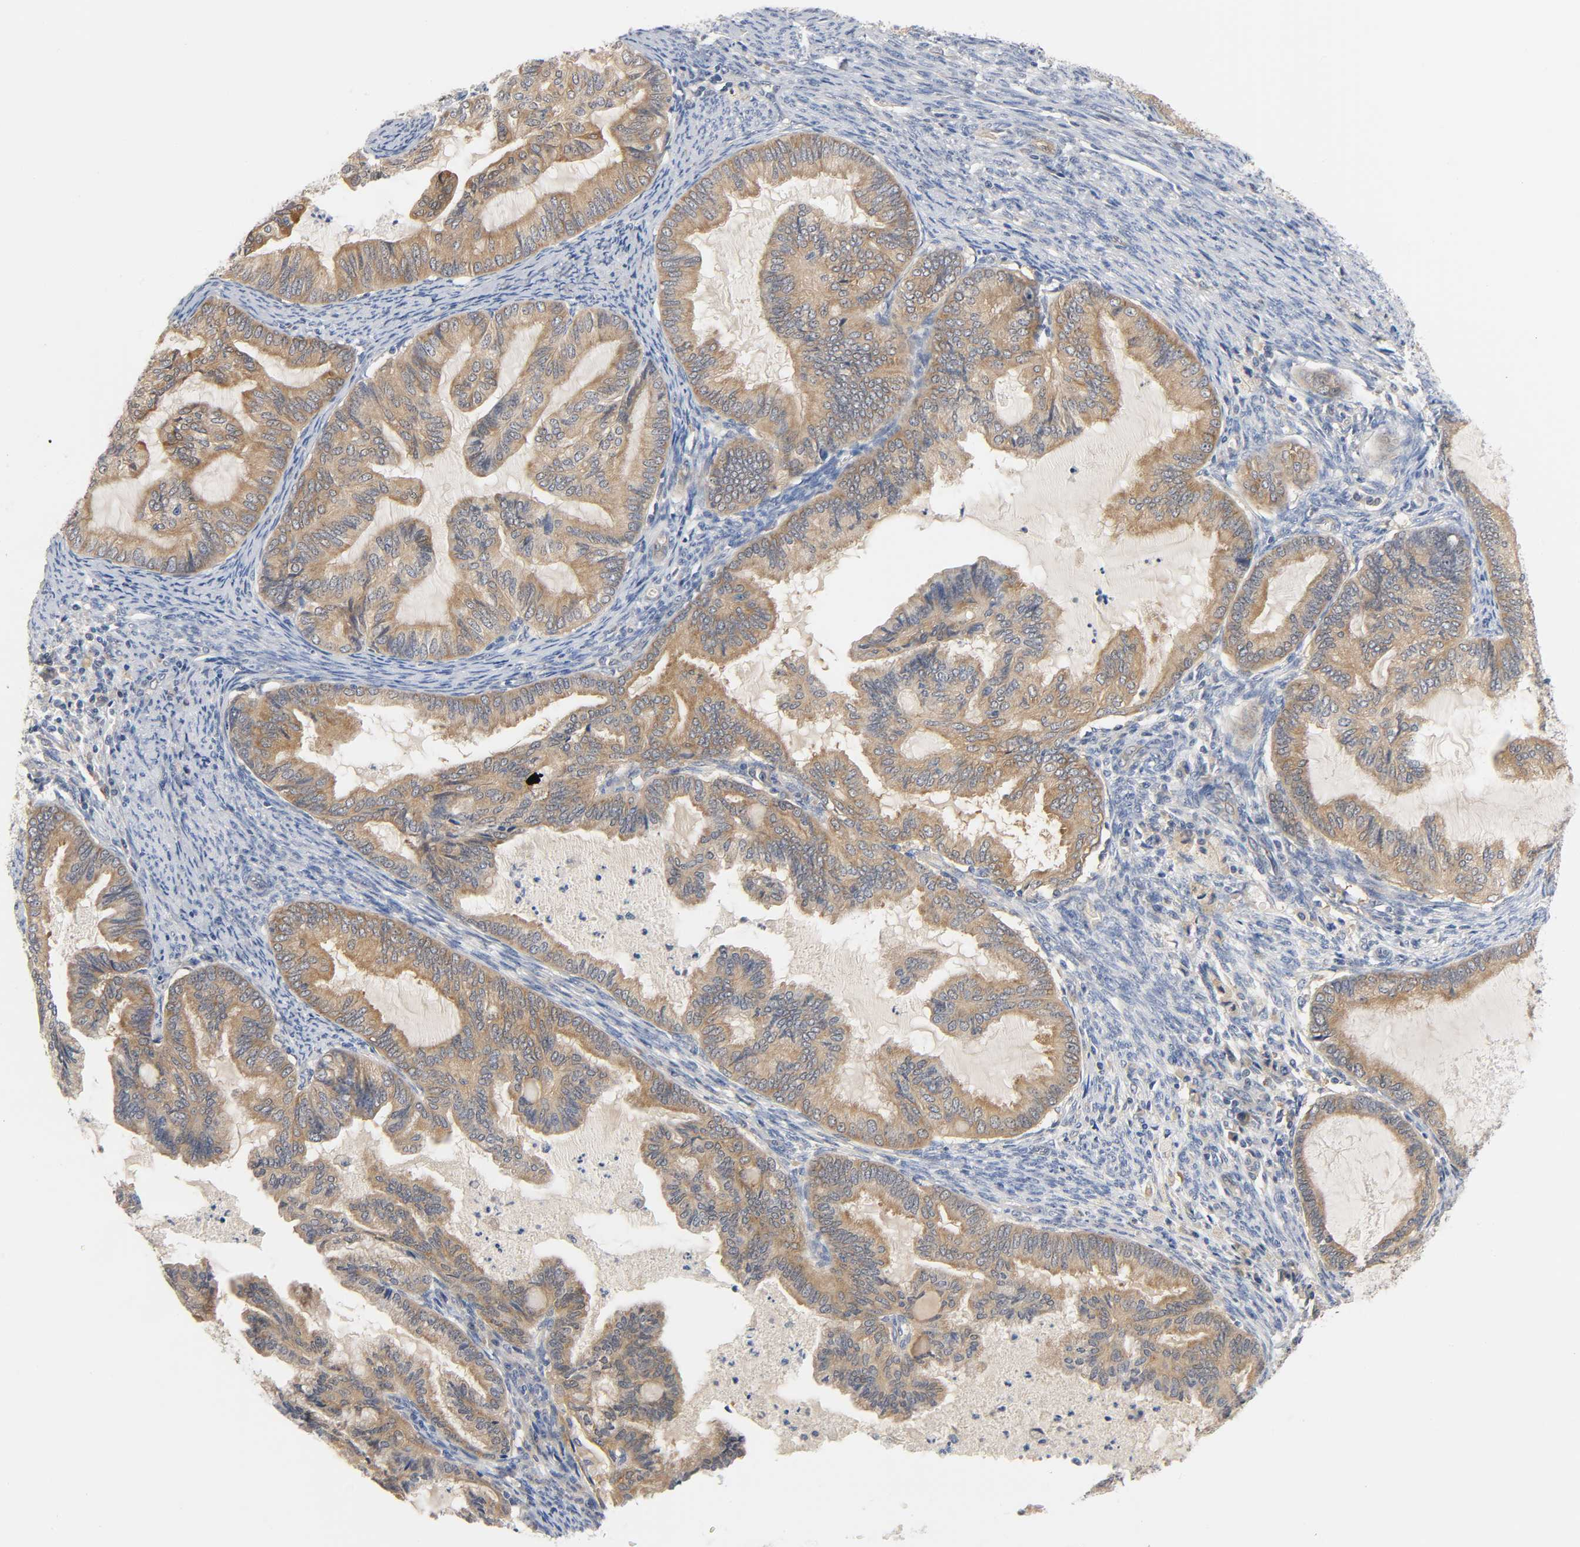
{"staining": {"intensity": "moderate", "quantity": ">75%", "location": "cytoplasmic/membranous"}, "tissue": "cervical cancer", "cell_type": "Tumor cells", "image_type": "cancer", "snomed": [{"axis": "morphology", "description": "Normal tissue, NOS"}, {"axis": "morphology", "description": "Adenocarcinoma, NOS"}, {"axis": "topography", "description": "Cervix"}, {"axis": "topography", "description": "Endometrium"}], "caption": "A brown stain labels moderate cytoplasmic/membranous expression of a protein in adenocarcinoma (cervical) tumor cells.", "gene": "FYN", "patient": {"sex": "female", "age": 86}}